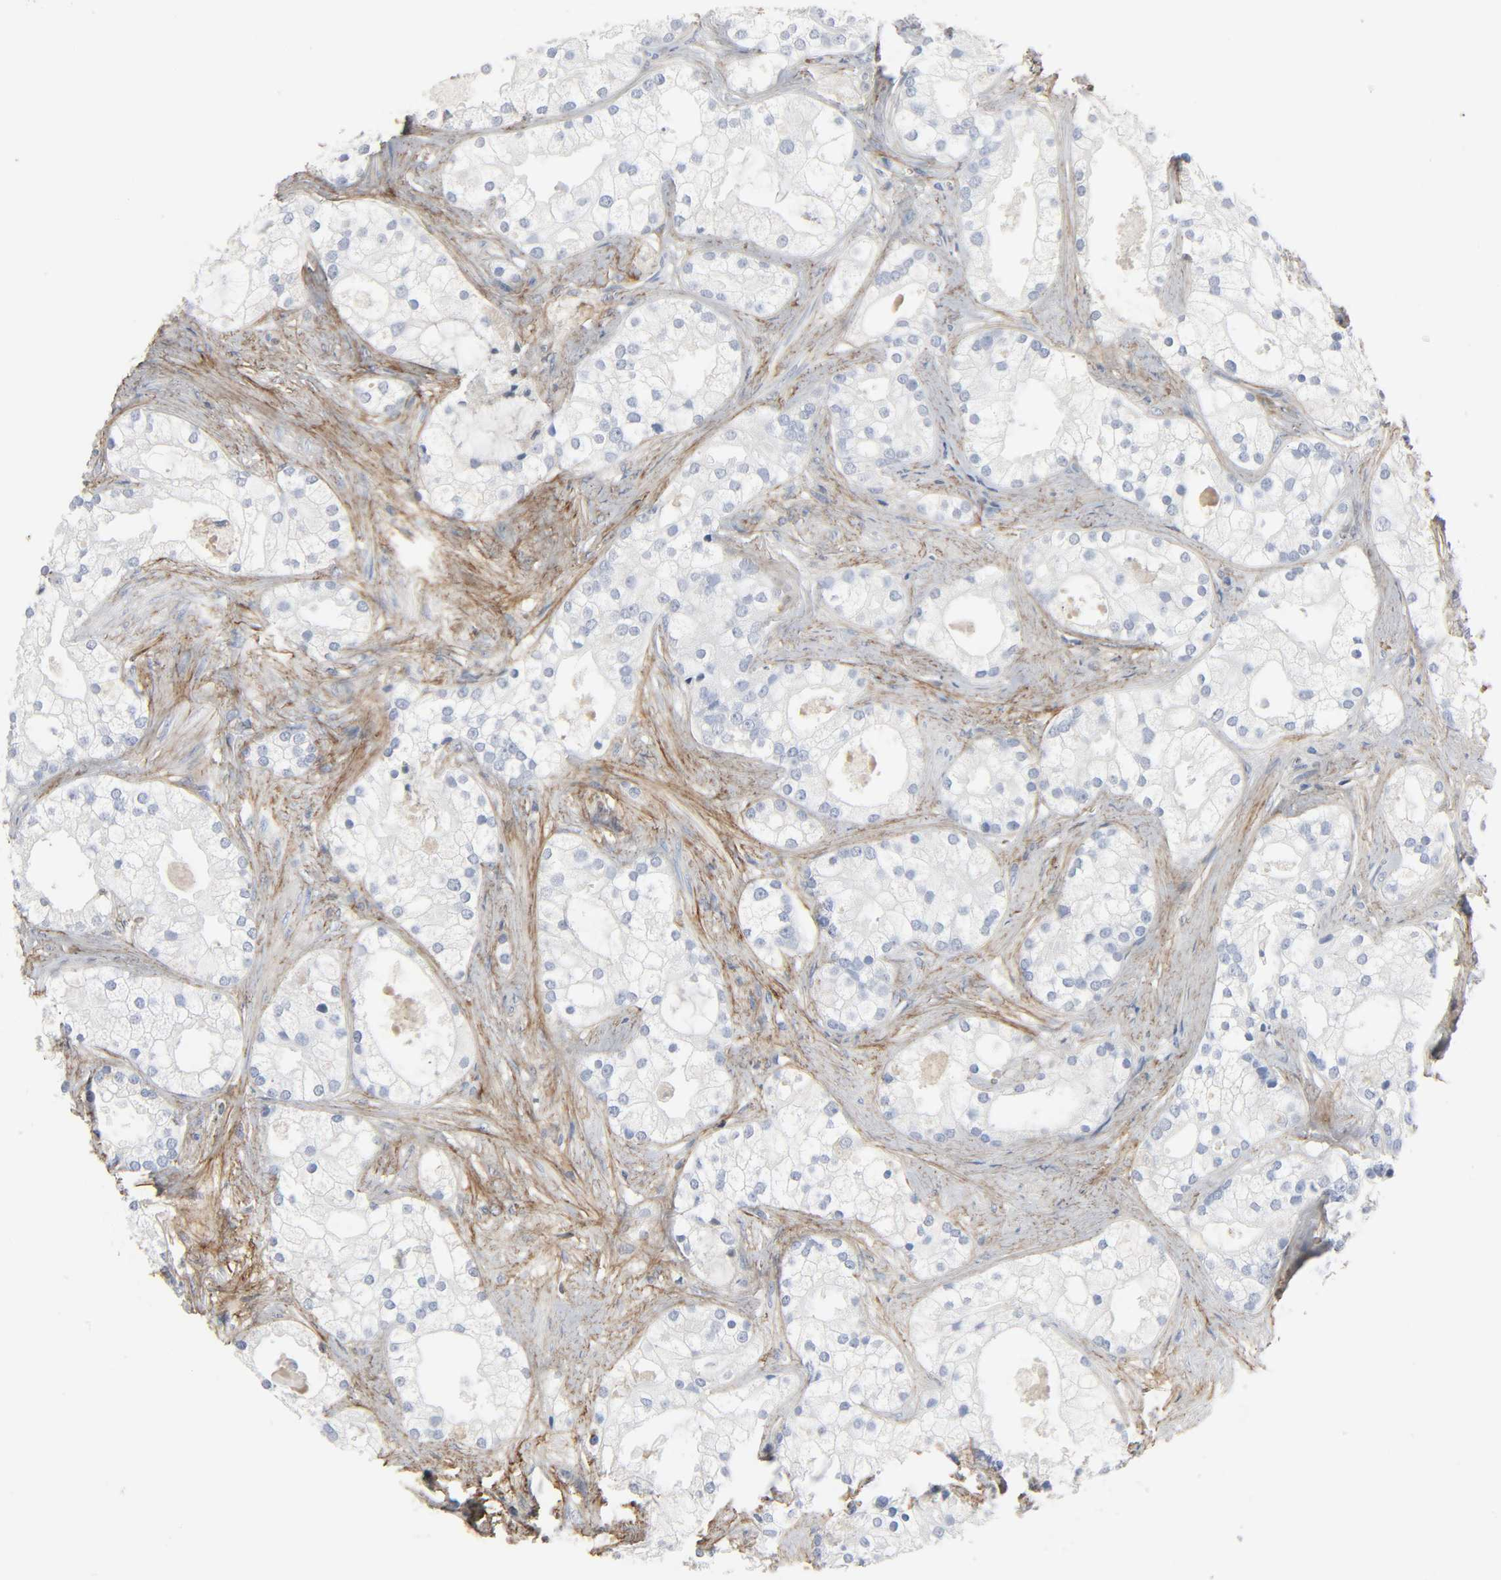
{"staining": {"intensity": "negative", "quantity": "none", "location": "none"}, "tissue": "prostate cancer", "cell_type": "Tumor cells", "image_type": "cancer", "snomed": [{"axis": "morphology", "description": "Adenocarcinoma, Low grade"}, {"axis": "topography", "description": "Prostate"}], "caption": "High power microscopy micrograph of an immunohistochemistry histopathology image of prostate low-grade adenocarcinoma, revealing no significant staining in tumor cells.", "gene": "FBLN5", "patient": {"sex": "male", "age": 58}}